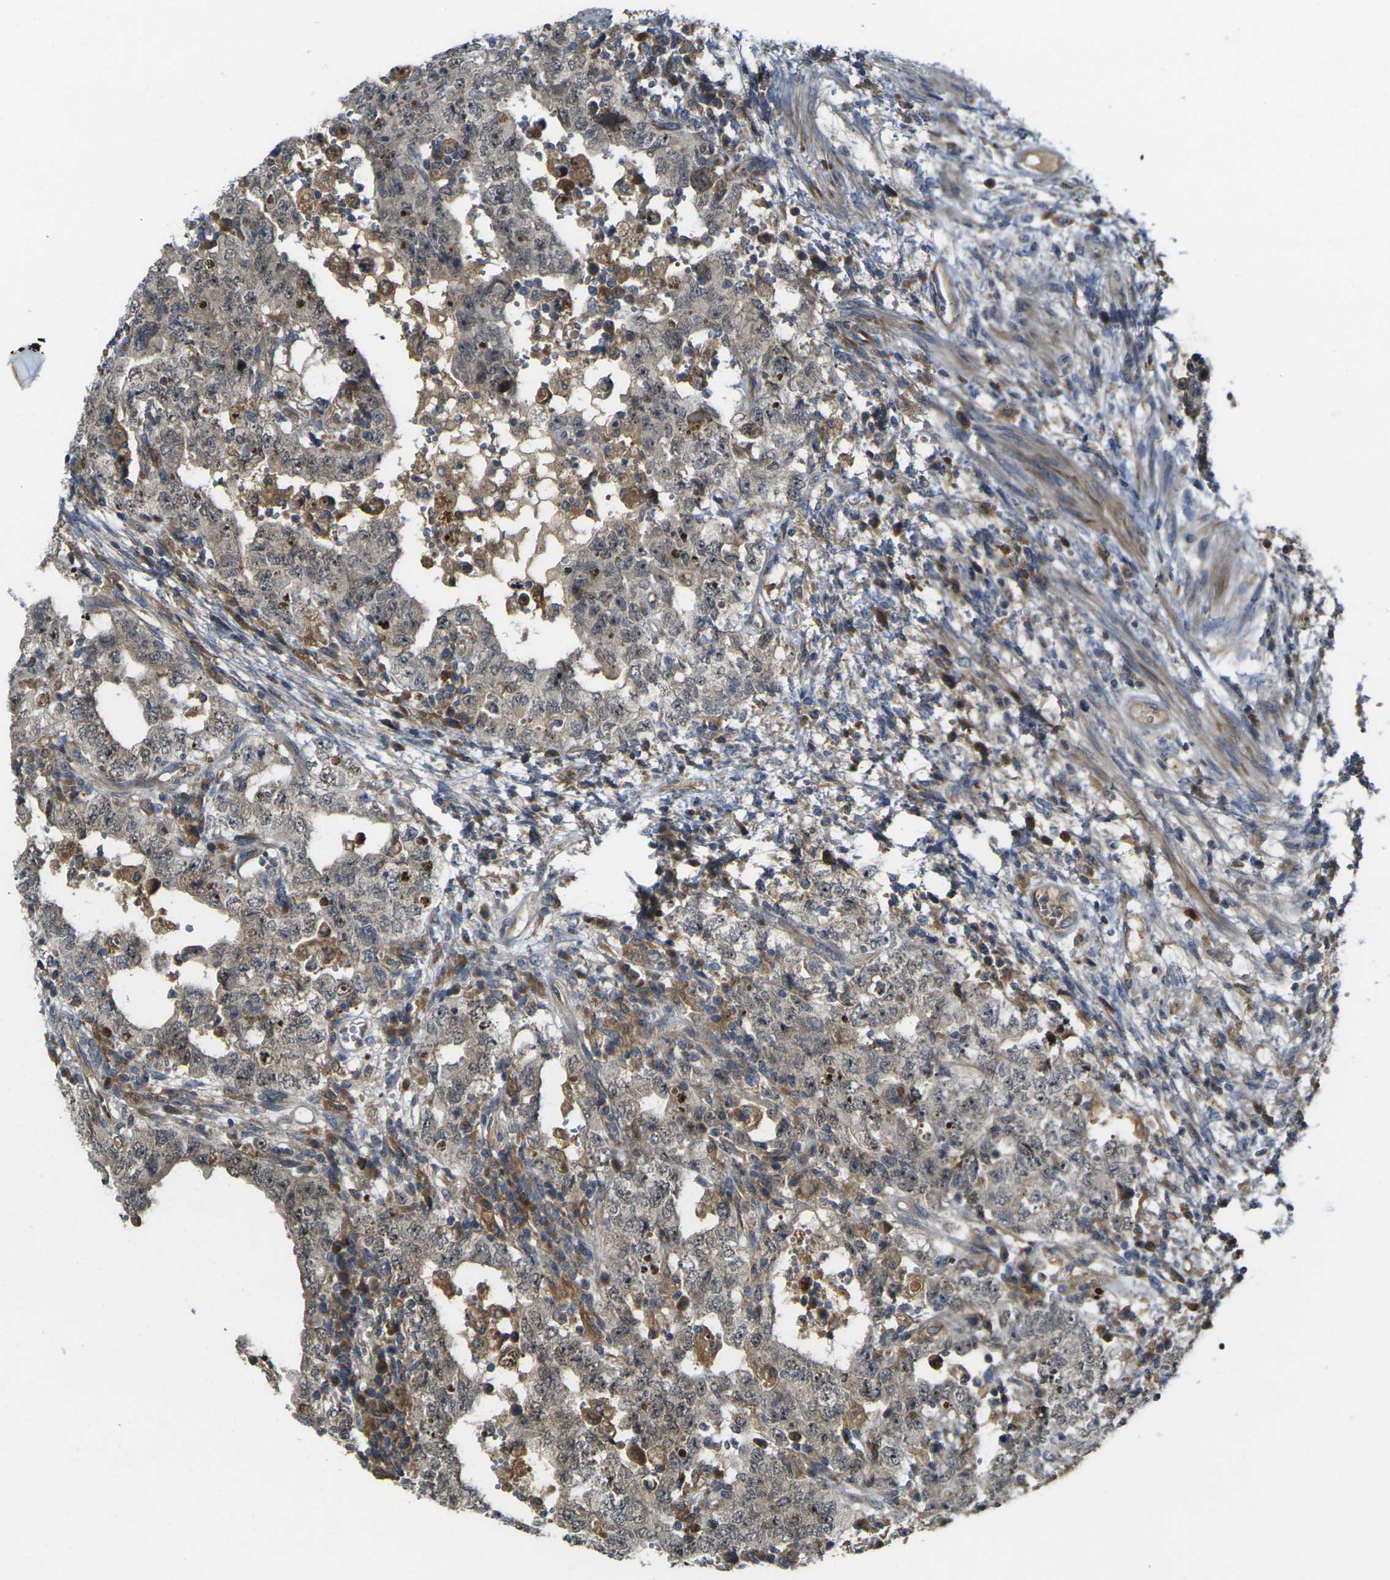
{"staining": {"intensity": "moderate", "quantity": ">75%", "location": "cytoplasmic/membranous"}, "tissue": "testis cancer", "cell_type": "Tumor cells", "image_type": "cancer", "snomed": [{"axis": "morphology", "description": "Carcinoma, Embryonal, NOS"}, {"axis": "topography", "description": "Testis"}], "caption": "A brown stain shows moderate cytoplasmic/membranous positivity of a protein in embryonal carcinoma (testis) tumor cells. (Stains: DAB (3,3'-diaminobenzidine) in brown, nuclei in blue, Microscopy: brightfield microscopy at high magnification).", "gene": "FZD1", "patient": {"sex": "male", "age": 26}}